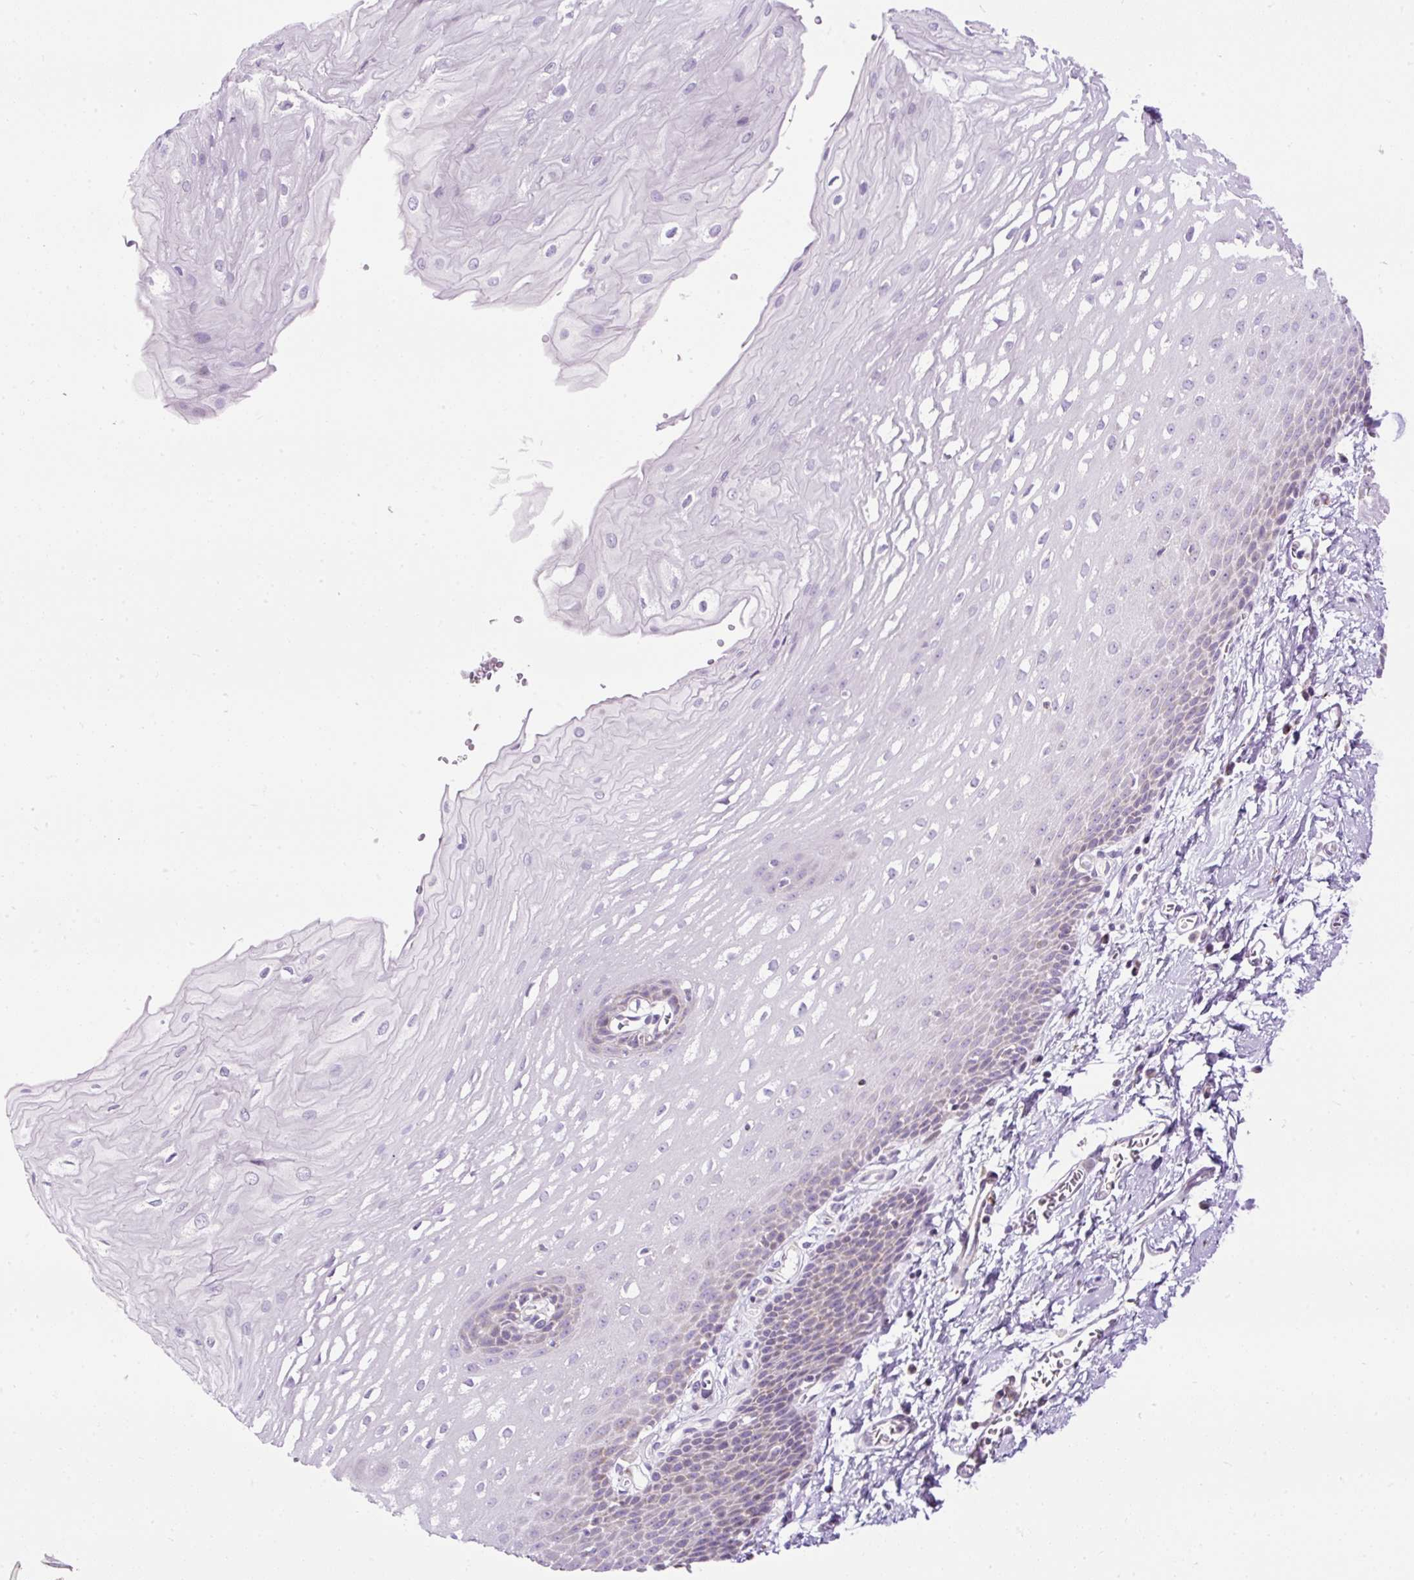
{"staining": {"intensity": "moderate", "quantity": "25%-75%", "location": "cytoplasmic/membranous"}, "tissue": "esophagus", "cell_type": "Squamous epithelial cells", "image_type": "normal", "snomed": [{"axis": "morphology", "description": "Normal tissue, NOS"}, {"axis": "topography", "description": "Esophagus"}], "caption": "Moderate cytoplasmic/membranous positivity is present in about 25%-75% of squamous epithelial cells in unremarkable esophagus.", "gene": "FMC1", "patient": {"sex": "male", "age": 70}}